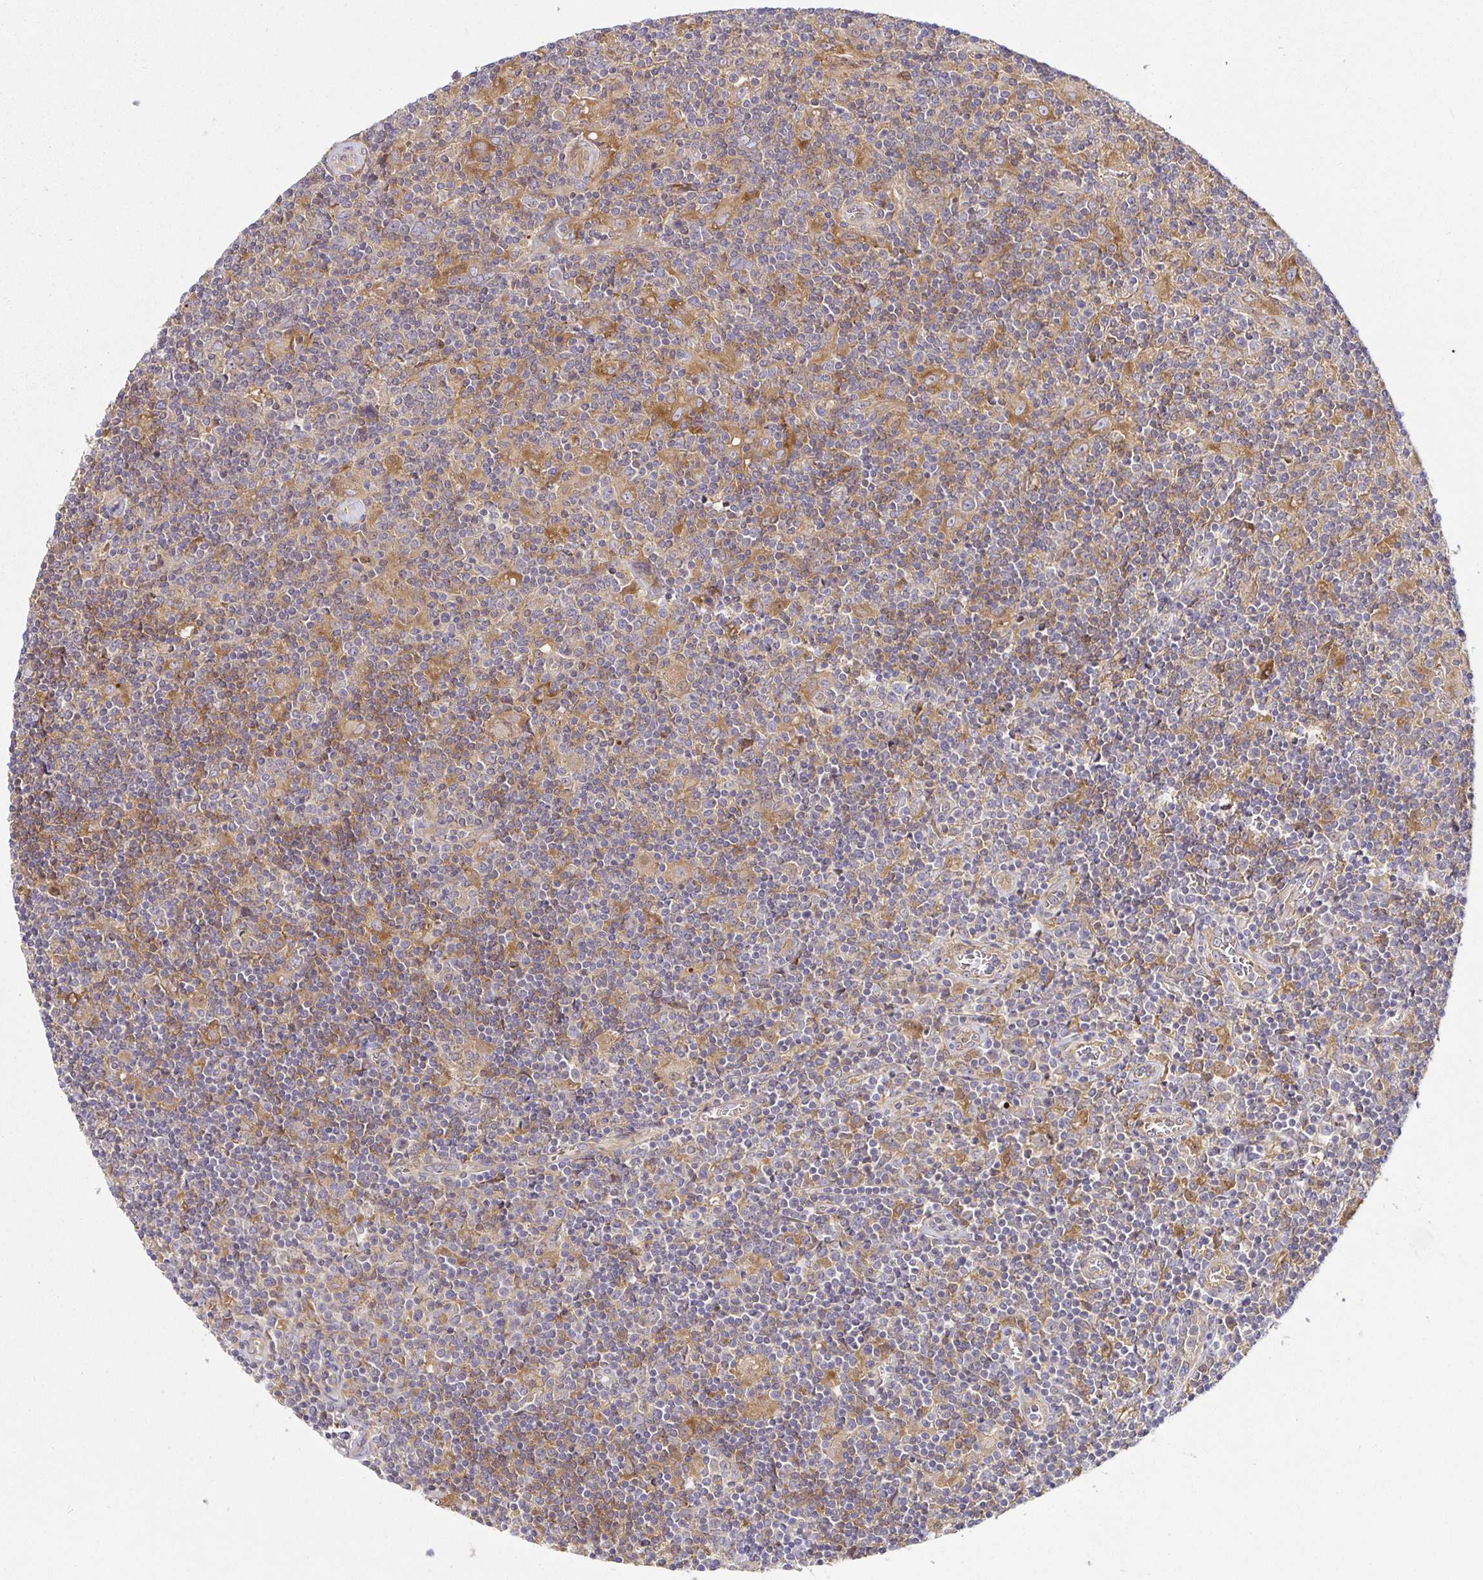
{"staining": {"intensity": "moderate", "quantity": "25%-75%", "location": "cytoplasmic/membranous"}, "tissue": "lymphoma", "cell_type": "Tumor cells", "image_type": "cancer", "snomed": [{"axis": "morphology", "description": "Hodgkin's disease, NOS"}, {"axis": "topography", "description": "Lymph node"}], "caption": "A micrograph of lymphoma stained for a protein displays moderate cytoplasmic/membranous brown staining in tumor cells.", "gene": "SNX8", "patient": {"sex": "male", "age": 40}}